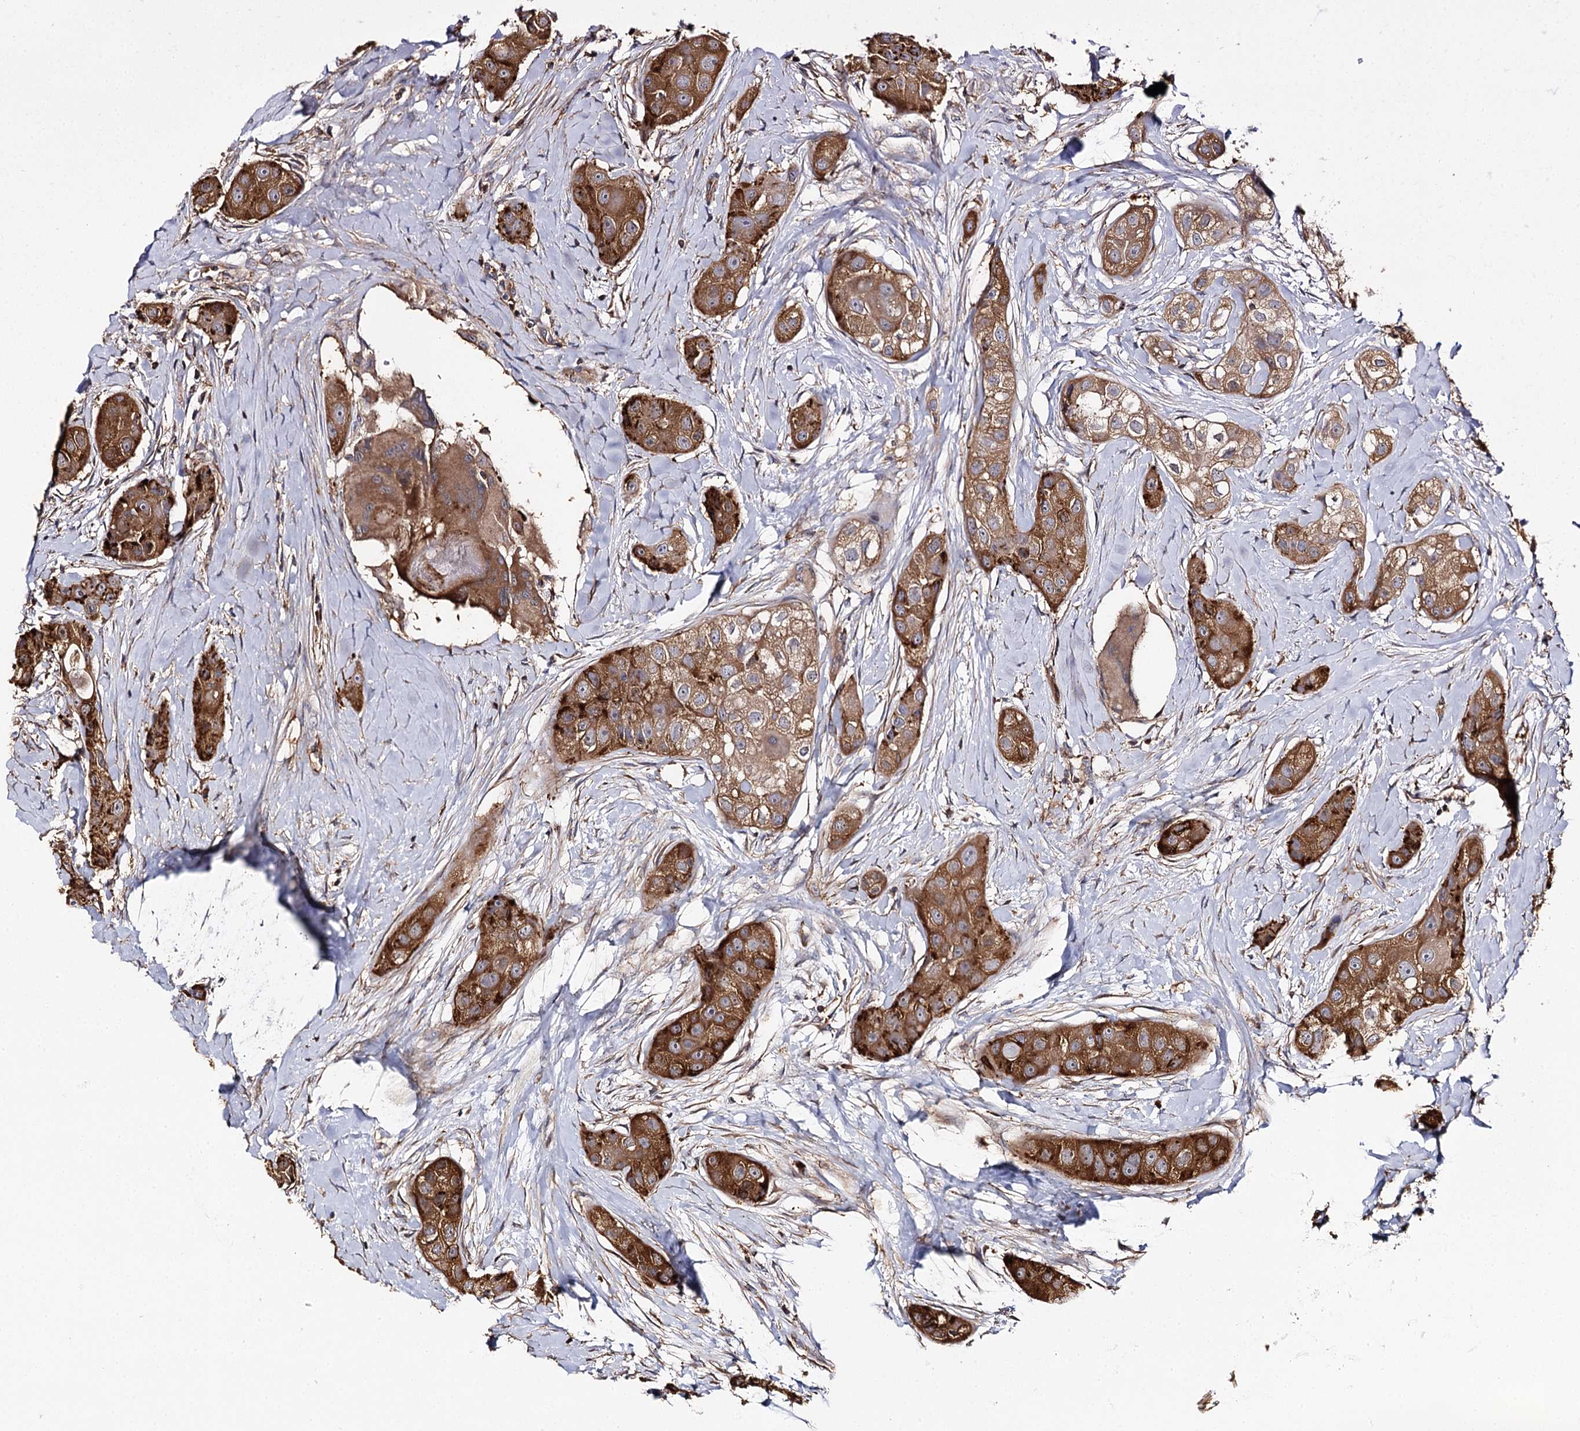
{"staining": {"intensity": "moderate", "quantity": ">75%", "location": "cytoplasmic/membranous"}, "tissue": "head and neck cancer", "cell_type": "Tumor cells", "image_type": "cancer", "snomed": [{"axis": "morphology", "description": "Normal tissue, NOS"}, {"axis": "morphology", "description": "Squamous cell carcinoma, NOS"}, {"axis": "topography", "description": "Skeletal muscle"}, {"axis": "topography", "description": "Head-Neck"}], "caption": "Moderate cytoplasmic/membranous positivity is seen in about >75% of tumor cells in head and neck cancer (squamous cell carcinoma).", "gene": "SEC24B", "patient": {"sex": "male", "age": 51}}